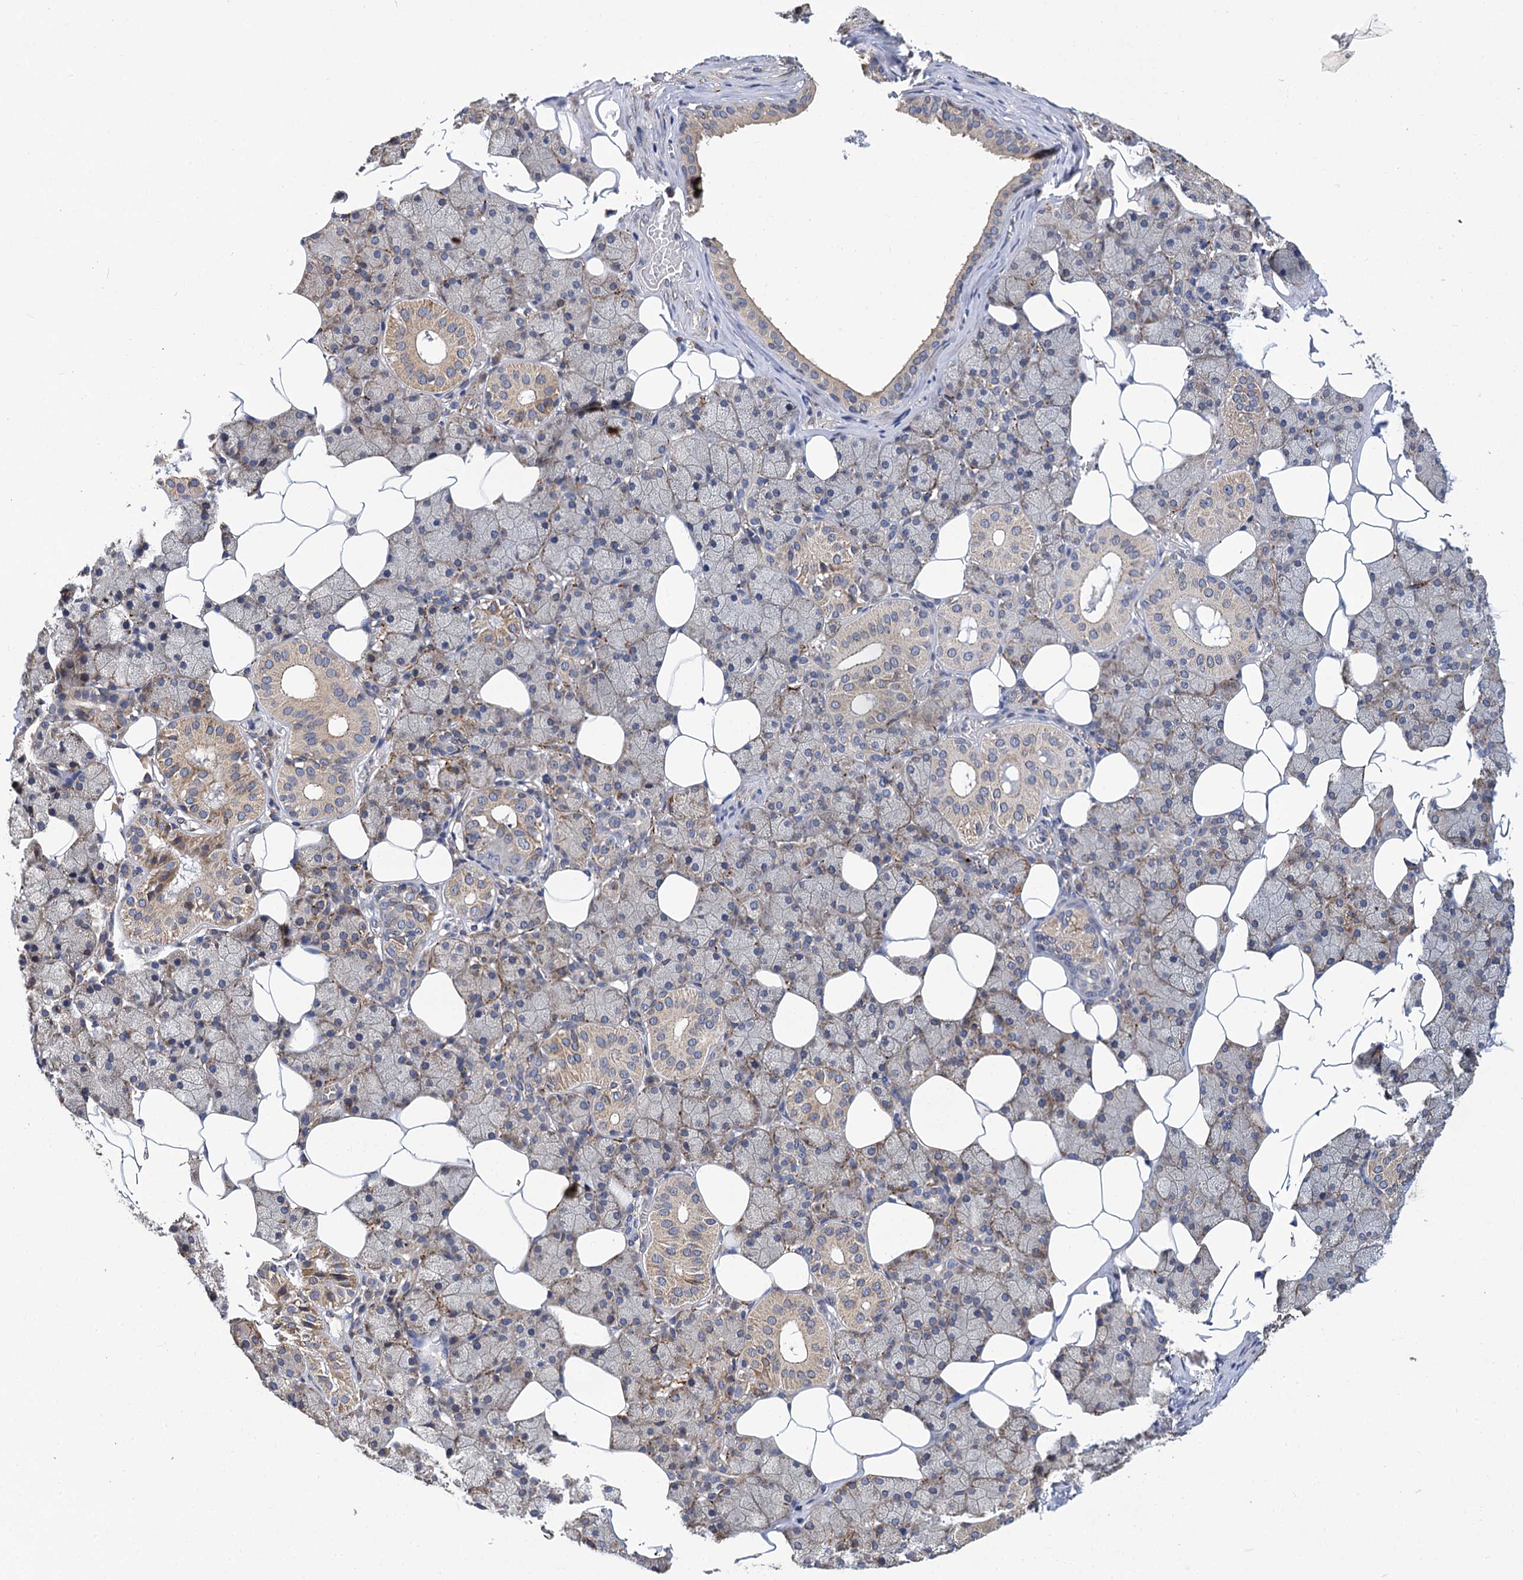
{"staining": {"intensity": "moderate", "quantity": "<25%", "location": "cytoplasmic/membranous"}, "tissue": "salivary gland", "cell_type": "Glandular cells", "image_type": "normal", "snomed": [{"axis": "morphology", "description": "Normal tissue, NOS"}, {"axis": "topography", "description": "Salivary gland"}], "caption": "Immunohistochemical staining of normal salivary gland exhibits moderate cytoplasmic/membranous protein staining in approximately <25% of glandular cells. The staining was performed using DAB to visualize the protein expression in brown, while the nuclei were stained in blue with hematoxylin (Magnification: 20x).", "gene": "SUPV3L1", "patient": {"sex": "female", "age": 33}}